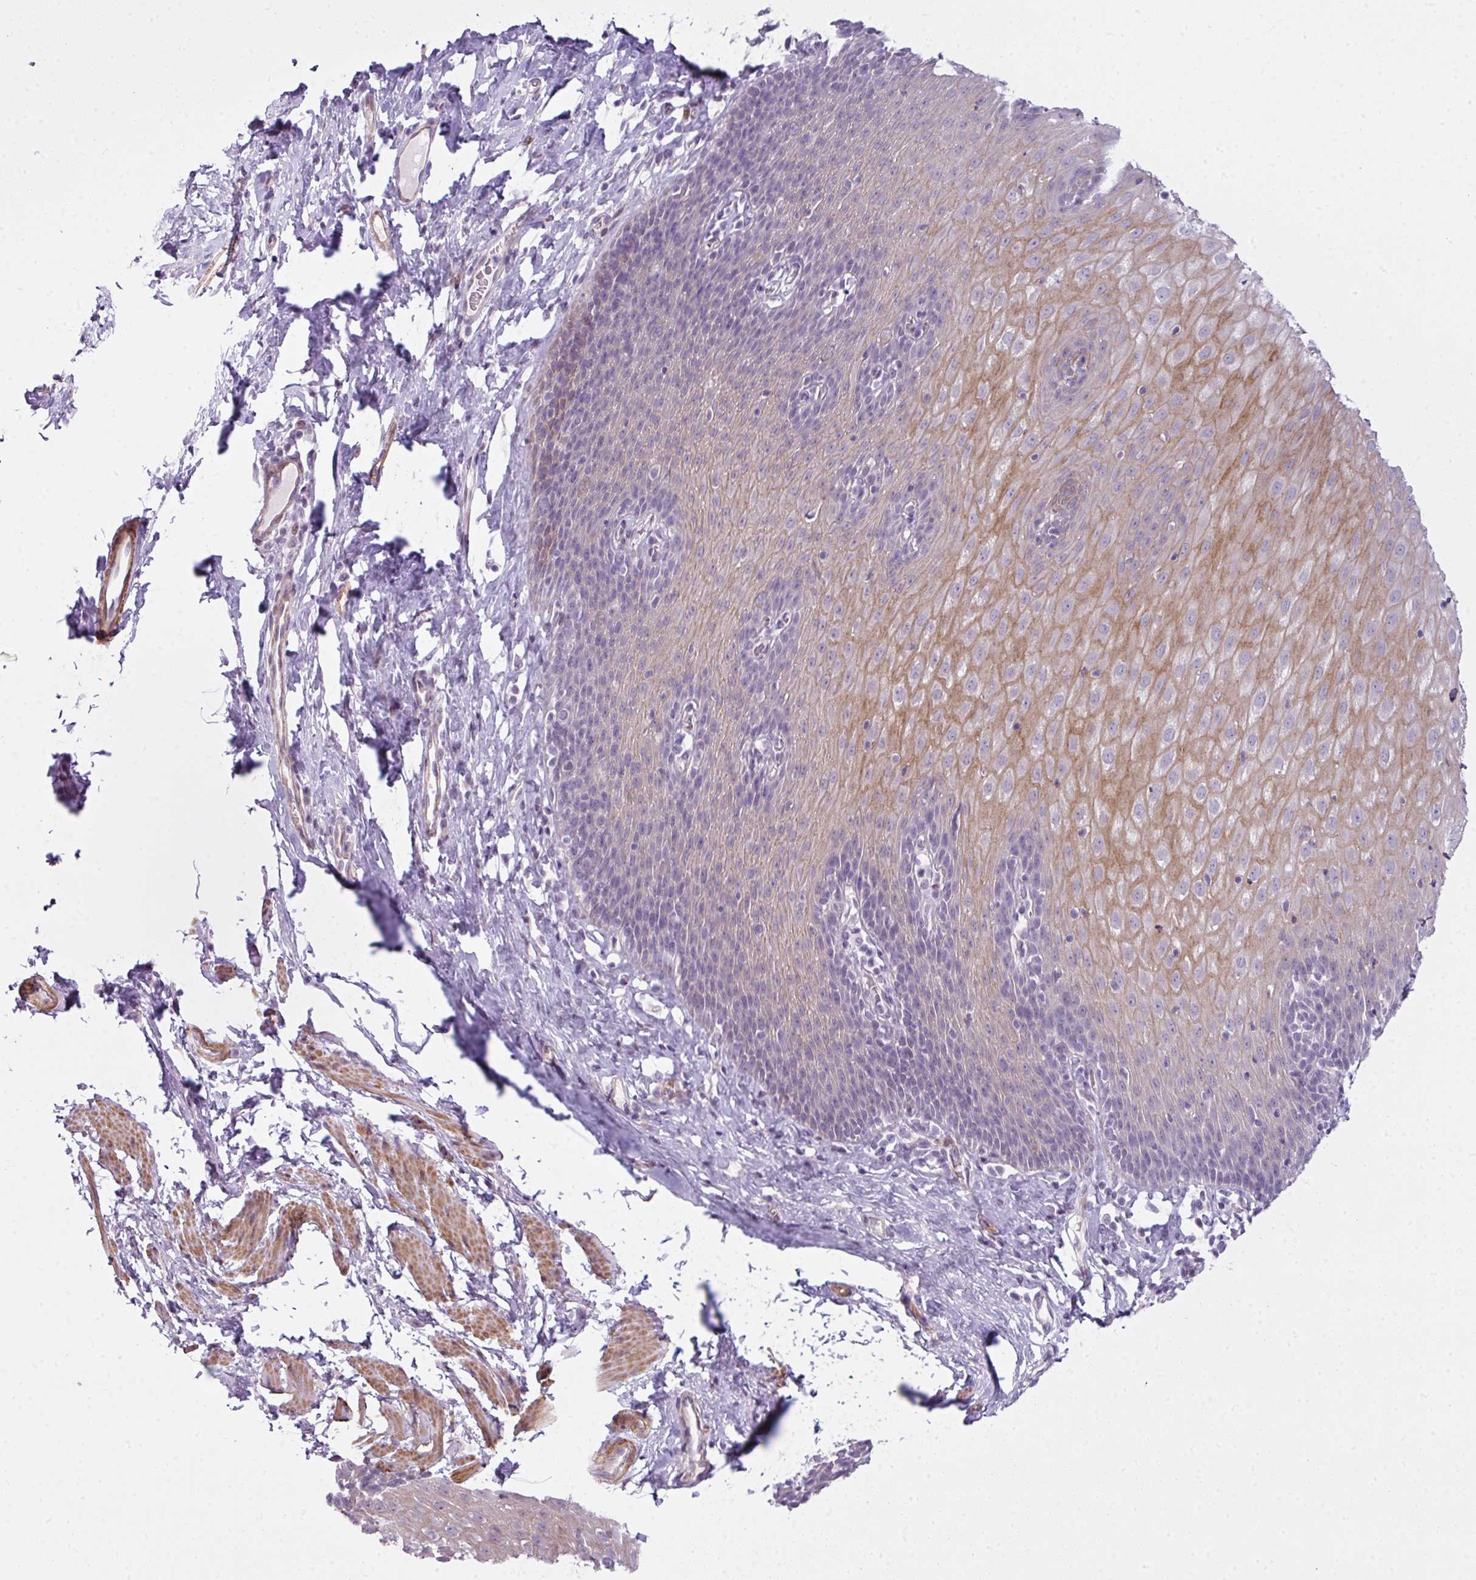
{"staining": {"intensity": "moderate", "quantity": "25%-75%", "location": "cytoplasmic/membranous,nuclear"}, "tissue": "esophagus", "cell_type": "Squamous epithelial cells", "image_type": "normal", "snomed": [{"axis": "morphology", "description": "Normal tissue, NOS"}, {"axis": "topography", "description": "Esophagus"}], "caption": "Squamous epithelial cells reveal moderate cytoplasmic/membranous,nuclear expression in approximately 25%-75% of cells in unremarkable esophagus.", "gene": "ZNF688", "patient": {"sex": "female", "age": 61}}